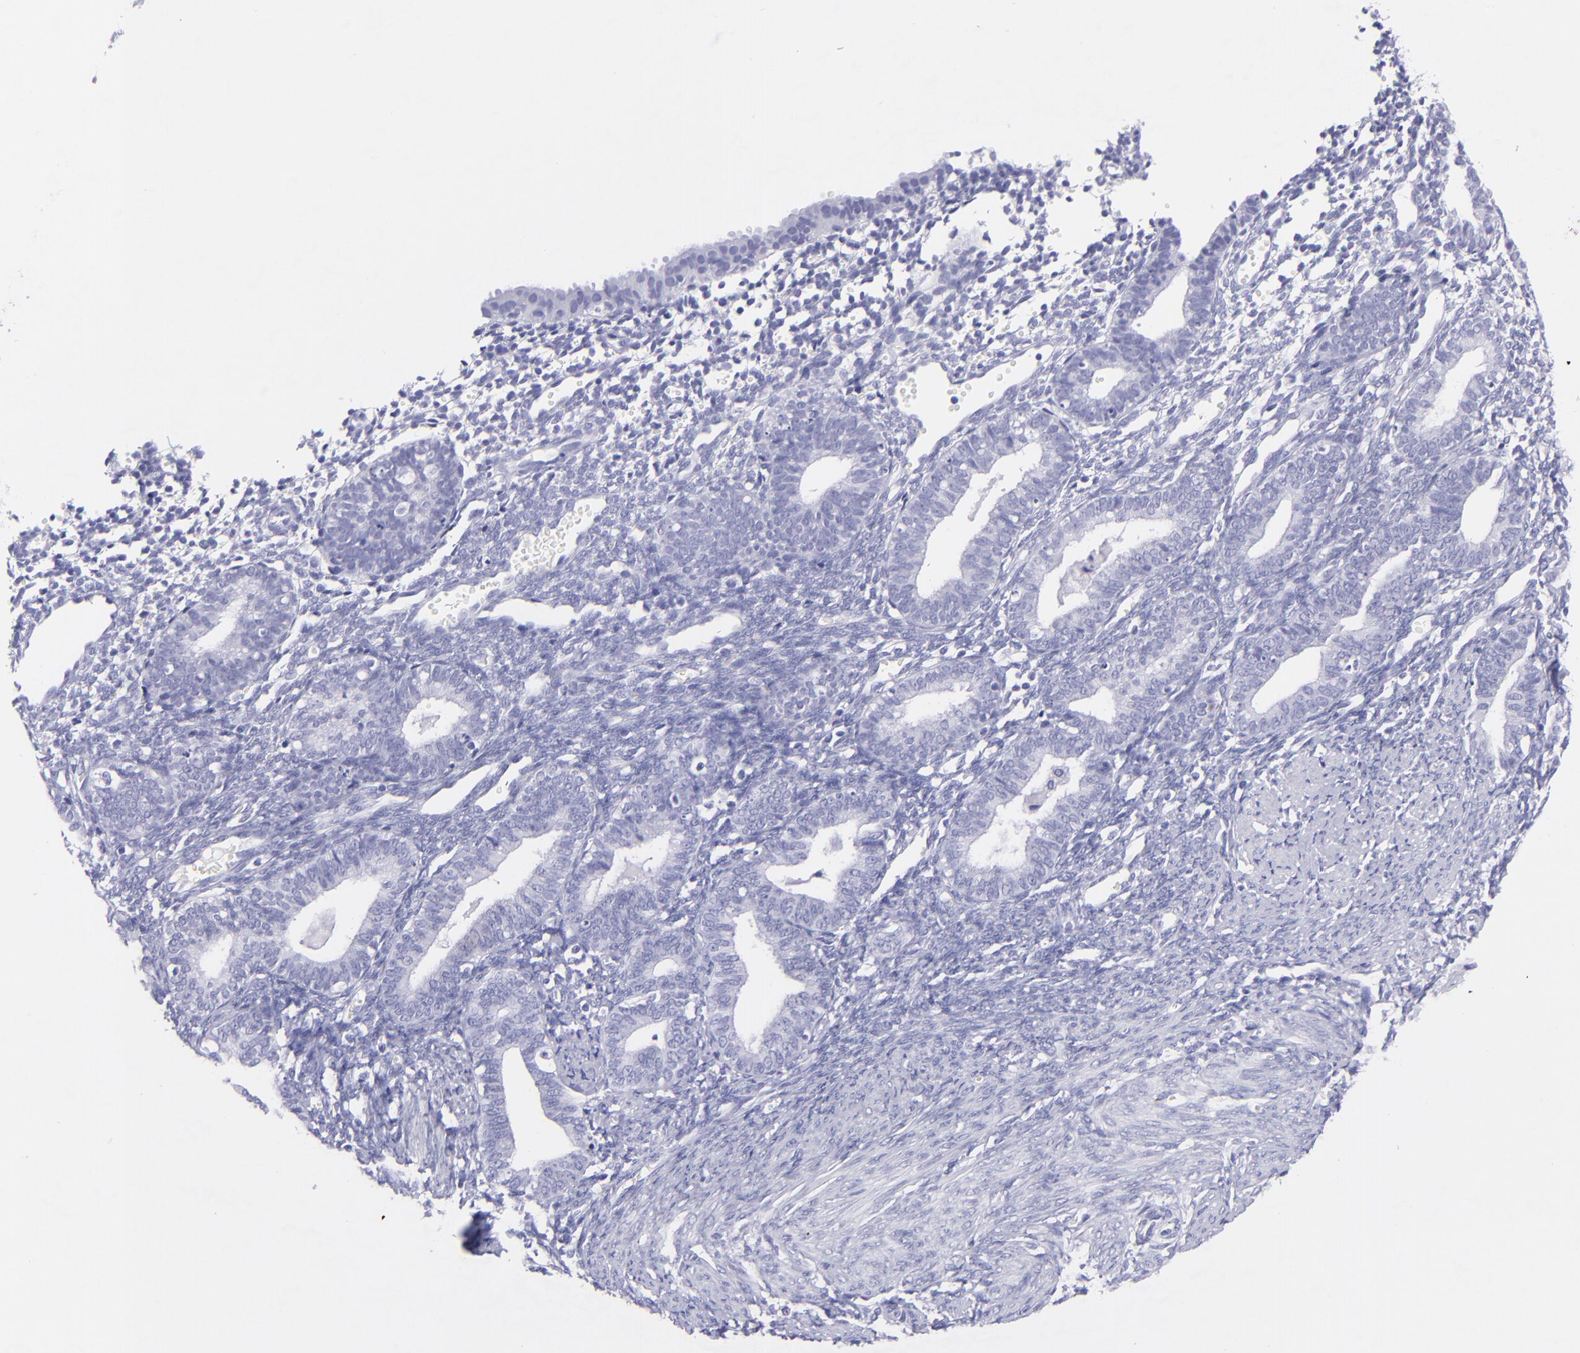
{"staining": {"intensity": "negative", "quantity": "none", "location": "none"}, "tissue": "endometrium", "cell_type": "Cells in endometrial stroma", "image_type": "normal", "snomed": [{"axis": "morphology", "description": "Normal tissue, NOS"}, {"axis": "topography", "description": "Endometrium"}], "caption": "IHC micrograph of unremarkable endometrium: human endometrium stained with DAB exhibits no significant protein positivity in cells in endometrial stroma.", "gene": "CNP", "patient": {"sex": "female", "age": 61}}